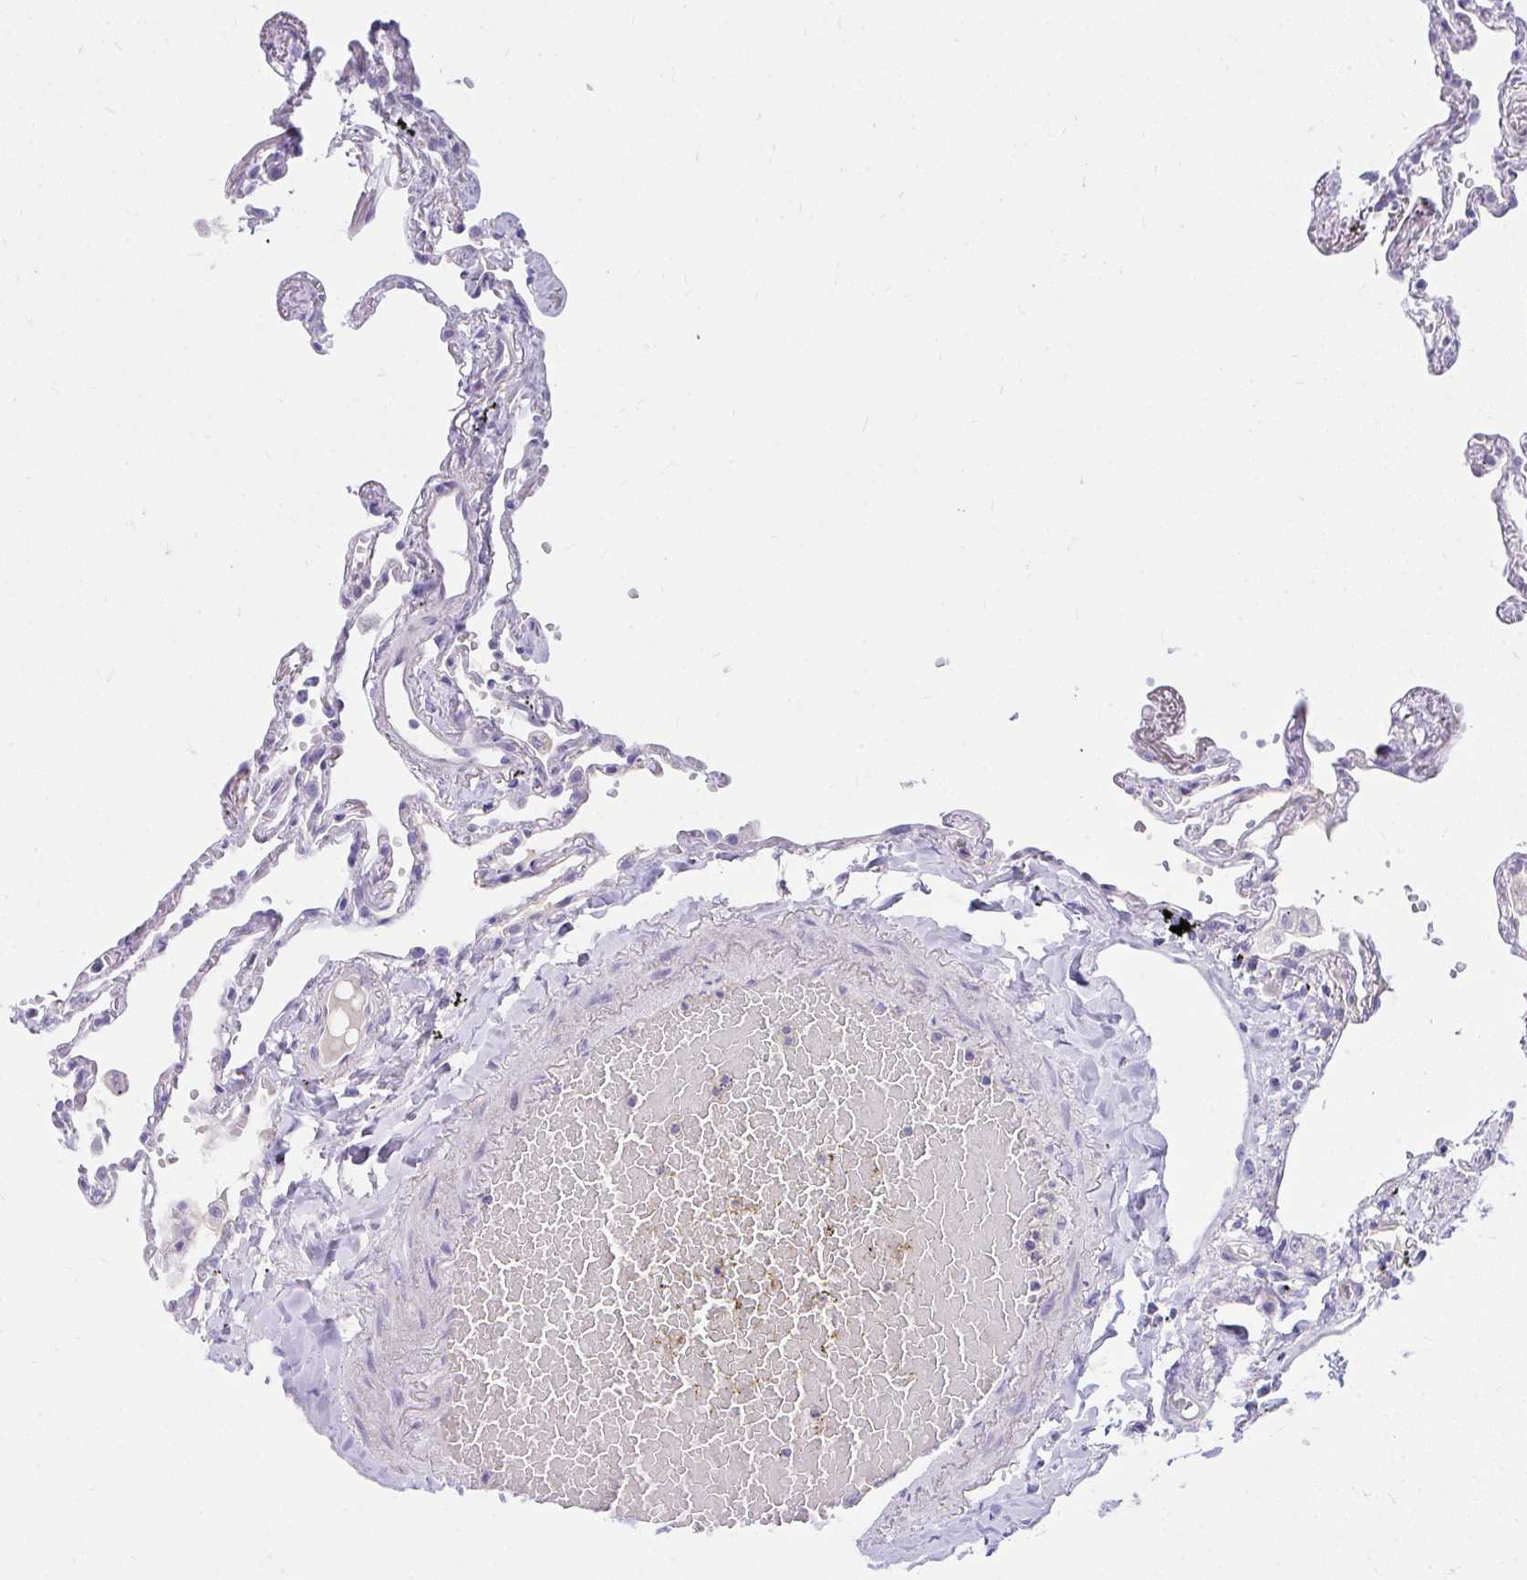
{"staining": {"intensity": "negative", "quantity": "none", "location": "none"}, "tissue": "lung", "cell_type": "Alveolar cells", "image_type": "normal", "snomed": [{"axis": "morphology", "description": "Normal tissue, NOS"}, {"axis": "topography", "description": "Lung"}], "caption": "Histopathology image shows no significant protein positivity in alveolar cells of normal lung.", "gene": "LRRC36", "patient": {"sex": "female", "age": 67}}